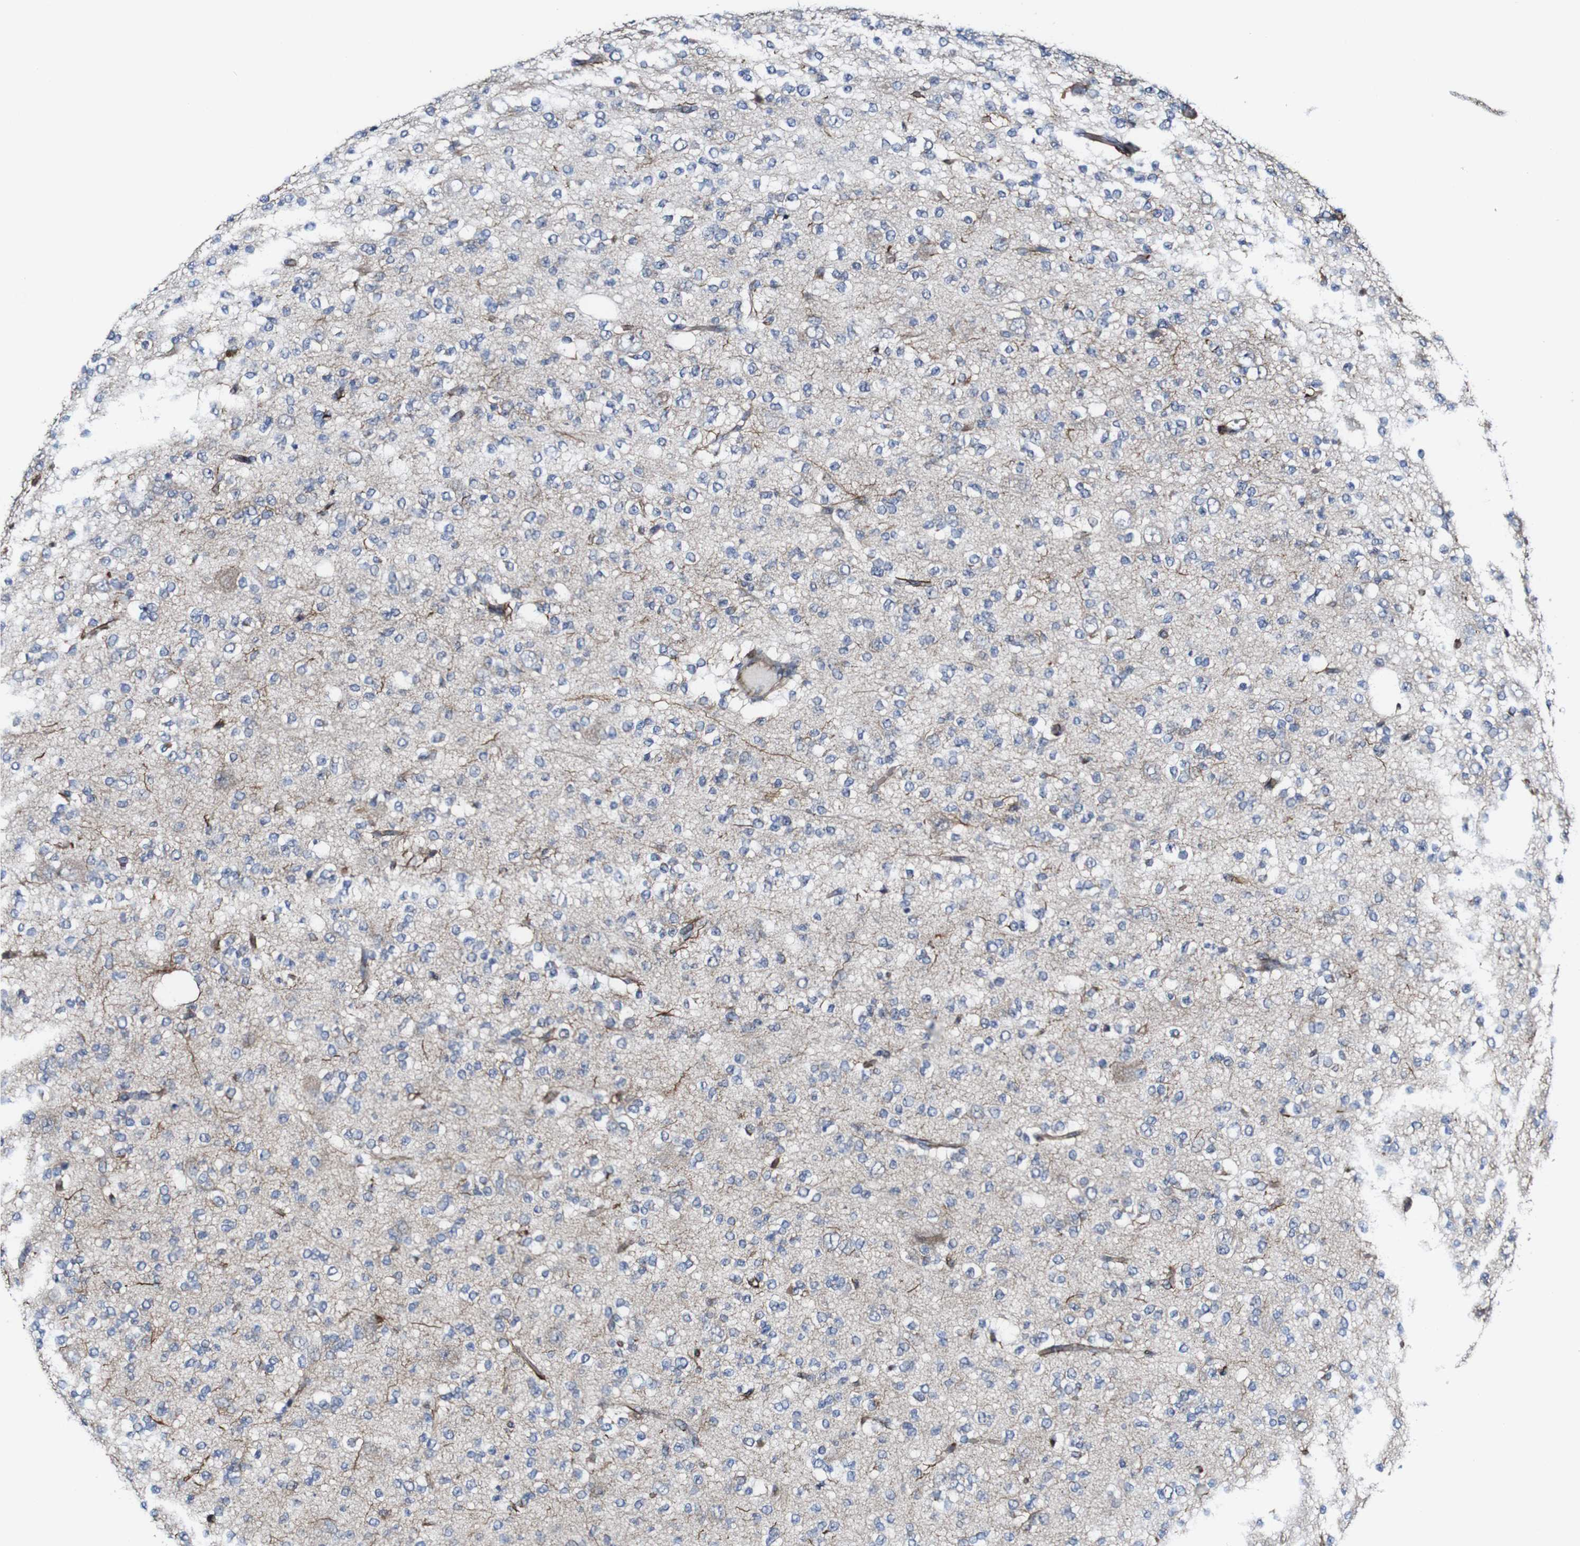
{"staining": {"intensity": "negative", "quantity": "none", "location": "none"}, "tissue": "glioma", "cell_type": "Tumor cells", "image_type": "cancer", "snomed": [{"axis": "morphology", "description": "Glioma, malignant, Low grade"}, {"axis": "topography", "description": "Brain"}], "caption": "Immunohistochemistry (IHC) of human glioma exhibits no positivity in tumor cells.", "gene": "JAK2", "patient": {"sex": "male", "age": 38}}